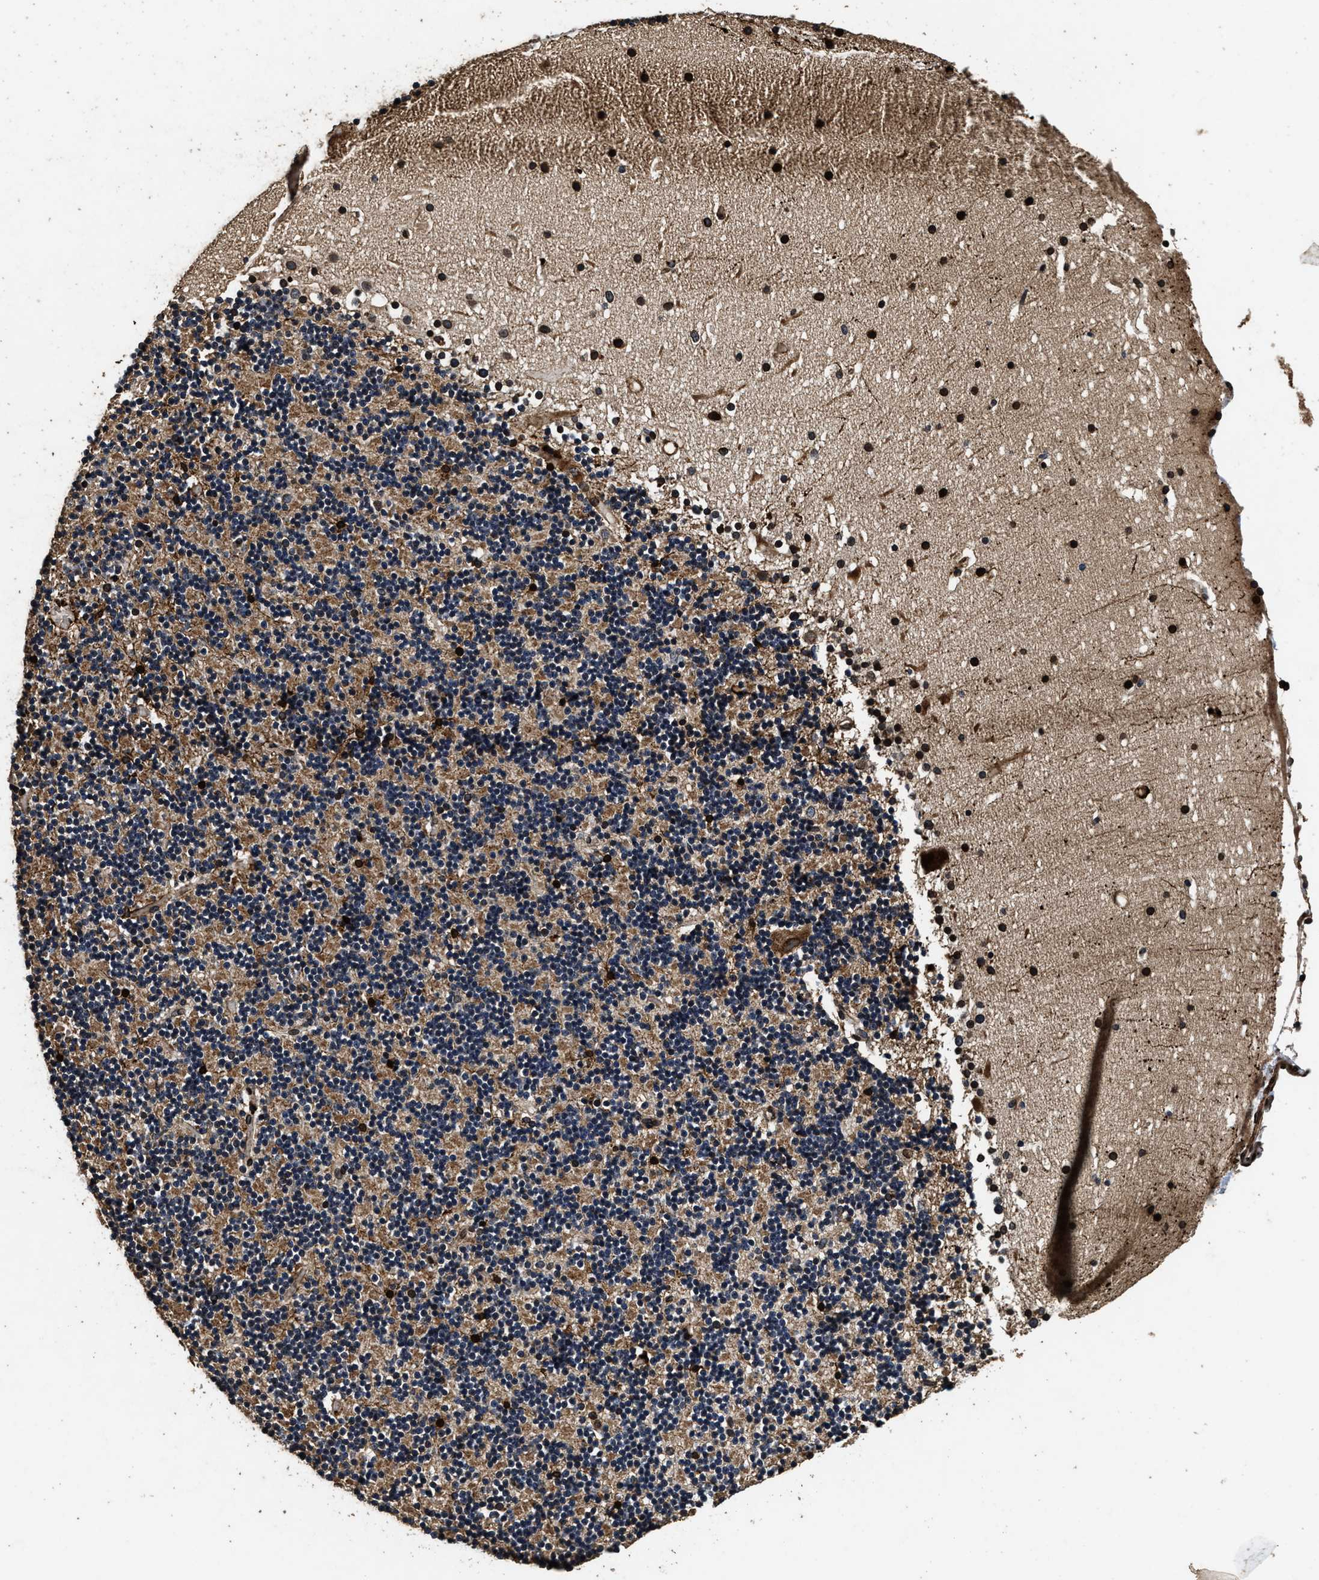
{"staining": {"intensity": "moderate", "quantity": ">75%", "location": "cytoplasmic/membranous"}, "tissue": "cerebellum", "cell_type": "Cells in granular layer", "image_type": "normal", "snomed": [{"axis": "morphology", "description": "Normal tissue, NOS"}, {"axis": "topography", "description": "Cerebellum"}], "caption": "An immunohistochemistry photomicrograph of benign tissue is shown. Protein staining in brown shows moderate cytoplasmic/membranous positivity in cerebellum within cells in granular layer. (Brightfield microscopy of DAB IHC at high magnification).", "gene": "ACCS", "patient": {"sex": "male", "age": 57}}